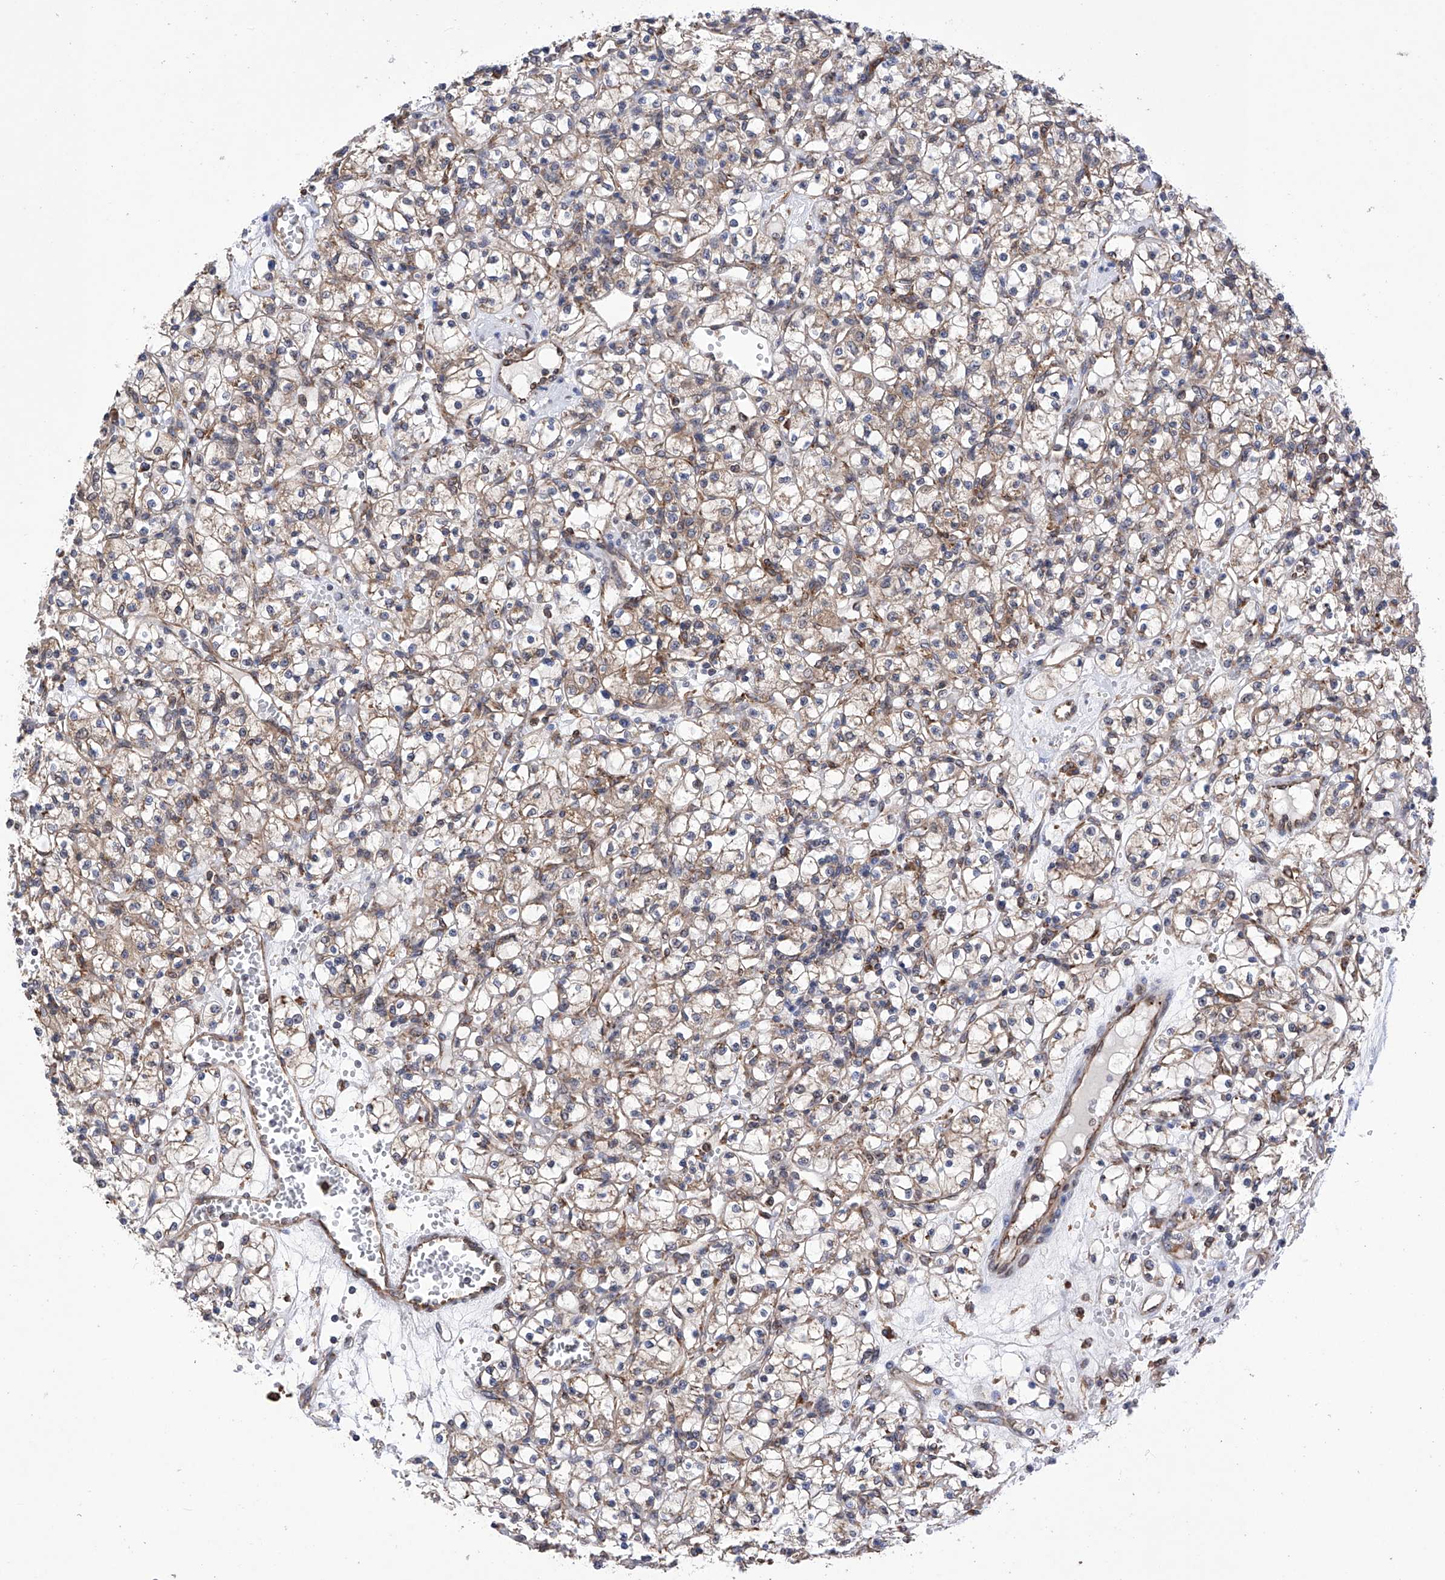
{"staining": {"intensity": "weak", "quantity": ">75%", "location": "cytoplasmic/membranous"}, "tissue": "renal cancer", "cell_type": "Tumor cells", "image_type": "cancer", "snomed": [{"axis": "morphology", "description": "Adenocarcinoma, NOS"}, {"axis": "topography", "description": "Kidney"}], "caption": "Renal cancer (adenocarcinoma) was stained to show a protein in brown. There is low levels of weak cytoplasmic/membranous expression in about >75% of tumor cells.", "gene": "DNAH8", "patient": {"sex": "female", "age": 59}}